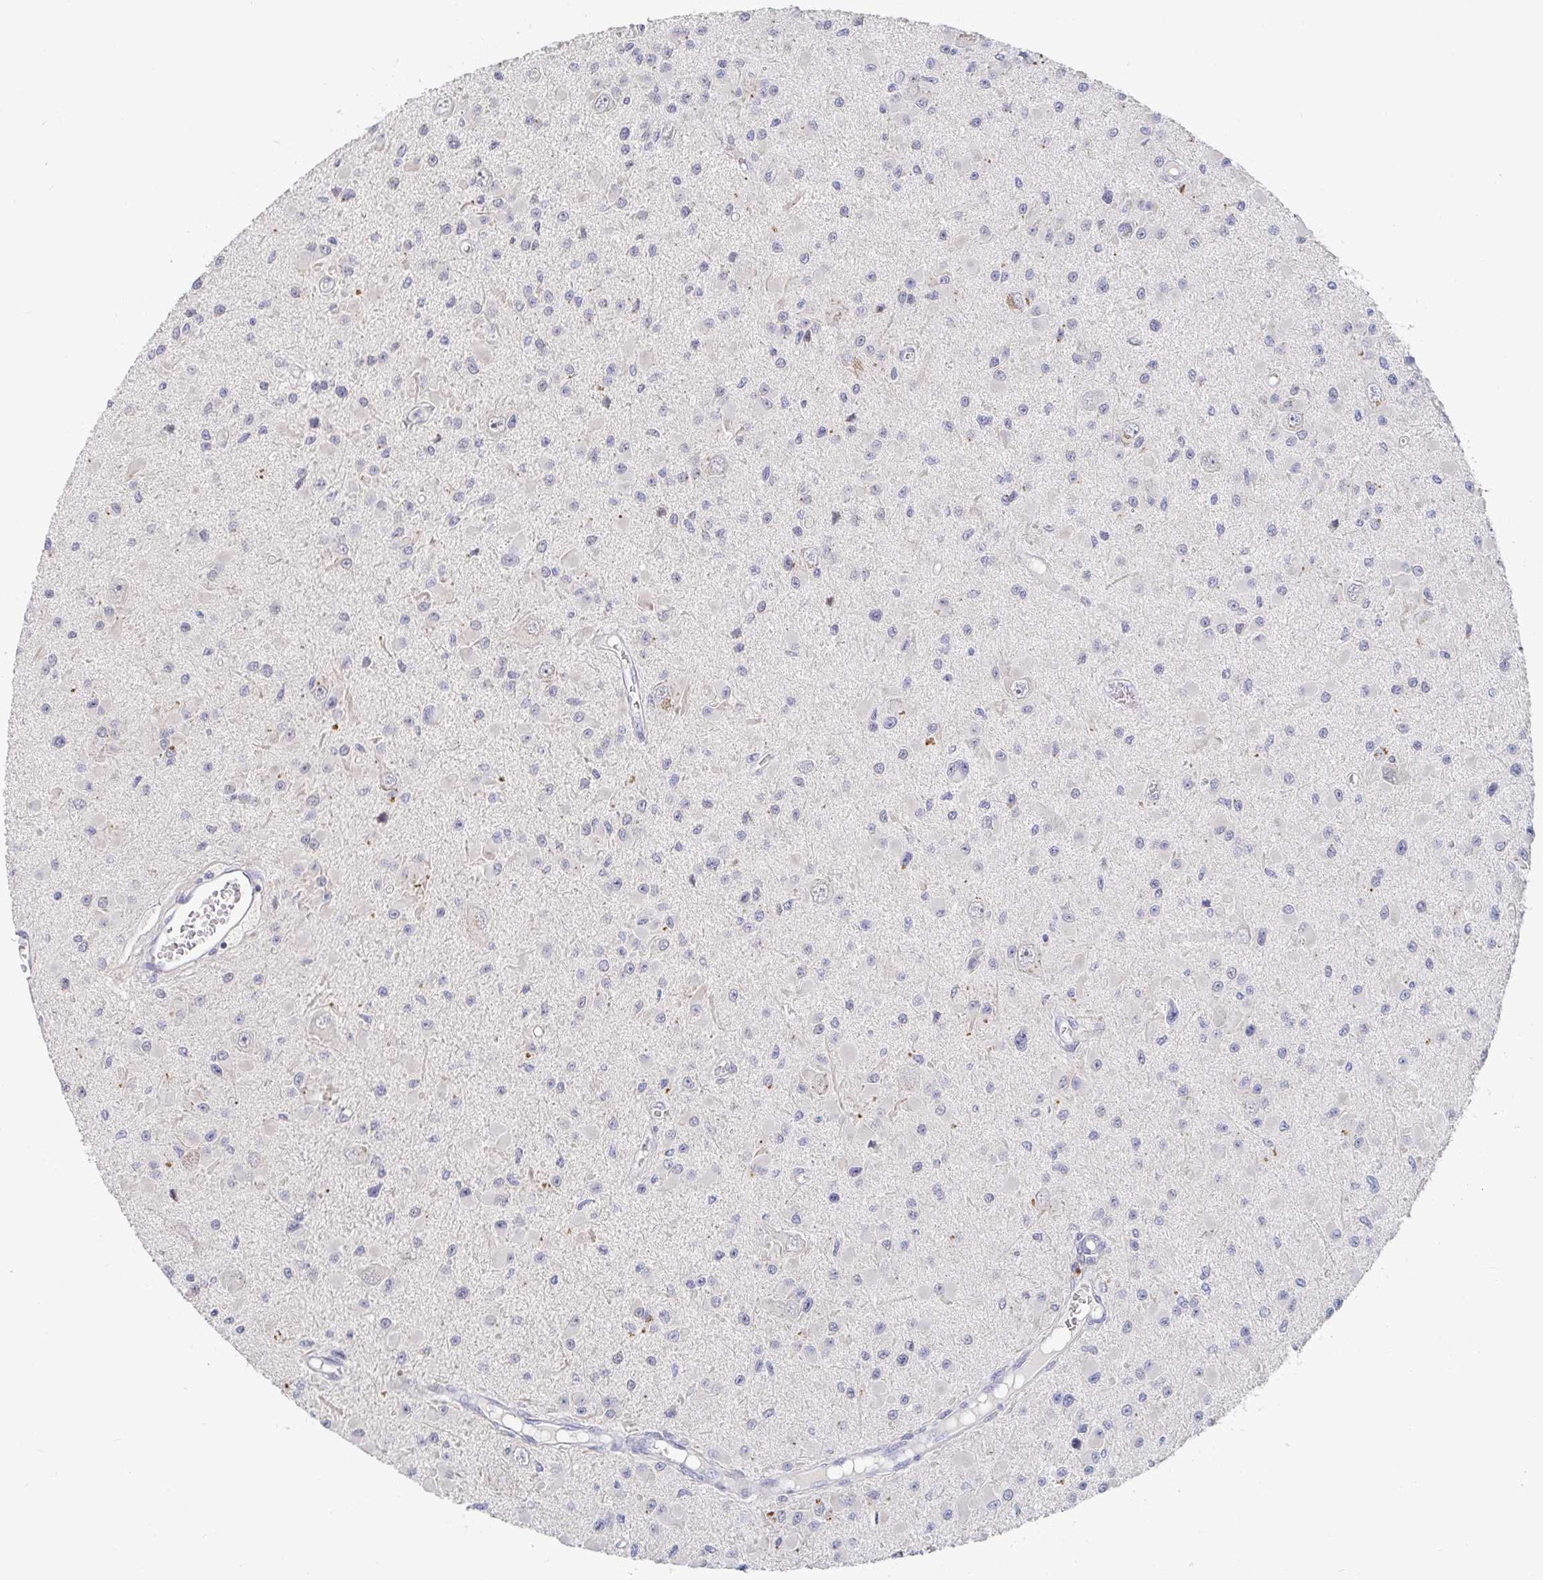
{"staining": {"intensity": "negative", "quantity": "none", "location": "none"}, "tissue": "glioma", "cell_type": "Tumor cells", "image_type": "cancer", "snomed": [{"axis": "morphology", "description": "Glioma, malignant, High grade"}, {"axis": "topography", "description": "Brain"}], "caption": "Immunohistochemical staining of human glioma reveals no significant positivity in tumor cells. (DAB (3,3'-diaminobenzidine) IHC with hematoxylin counter stain).", "gene": "ZNF430", "patient": {"sex": "male", "age": 54}}